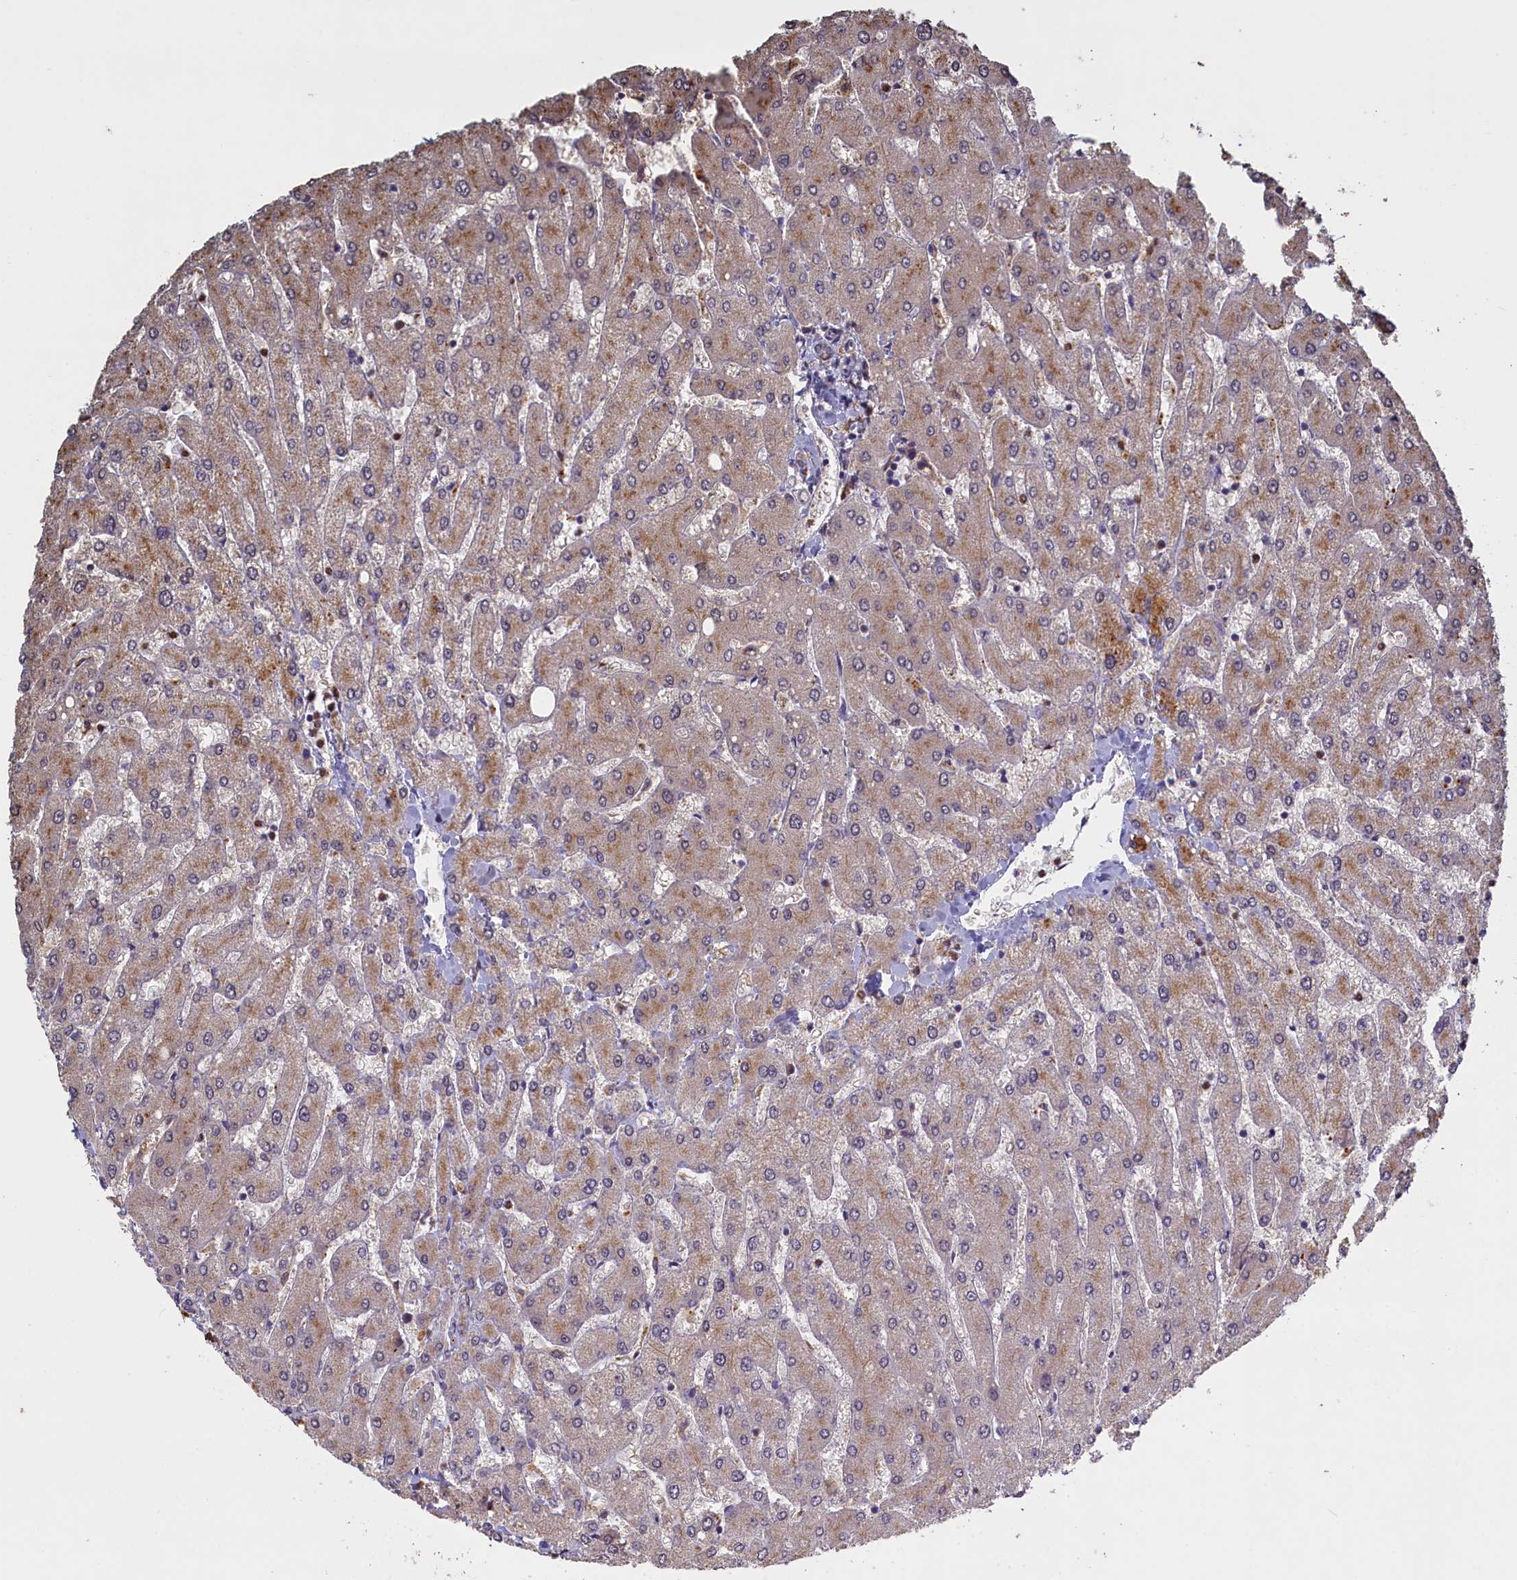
{"staining": {"intensity": "weak", "quantity": "25%-75%", "location": "cytoplasmic/membranous"}, "tissue": "liver", "cell_type": "Cholangiocytes", "image_type": "normal", "snomed": [{"axis": "morphology", "description": "Normal tissue, NOS"}, {"axis": "topography", "description": "Liver"}], "caption": "Weak cytoplasmic/membranous expression is appreciated in about 25%-75% of cholangiocytes in unremarkable liver. (Stains: DAB in brown, nuclei in blue, Microscopy: brightfield microscopy at high magnification).", "gene": "UCHL3", "patient": {"sex": "male", "age": 55}}